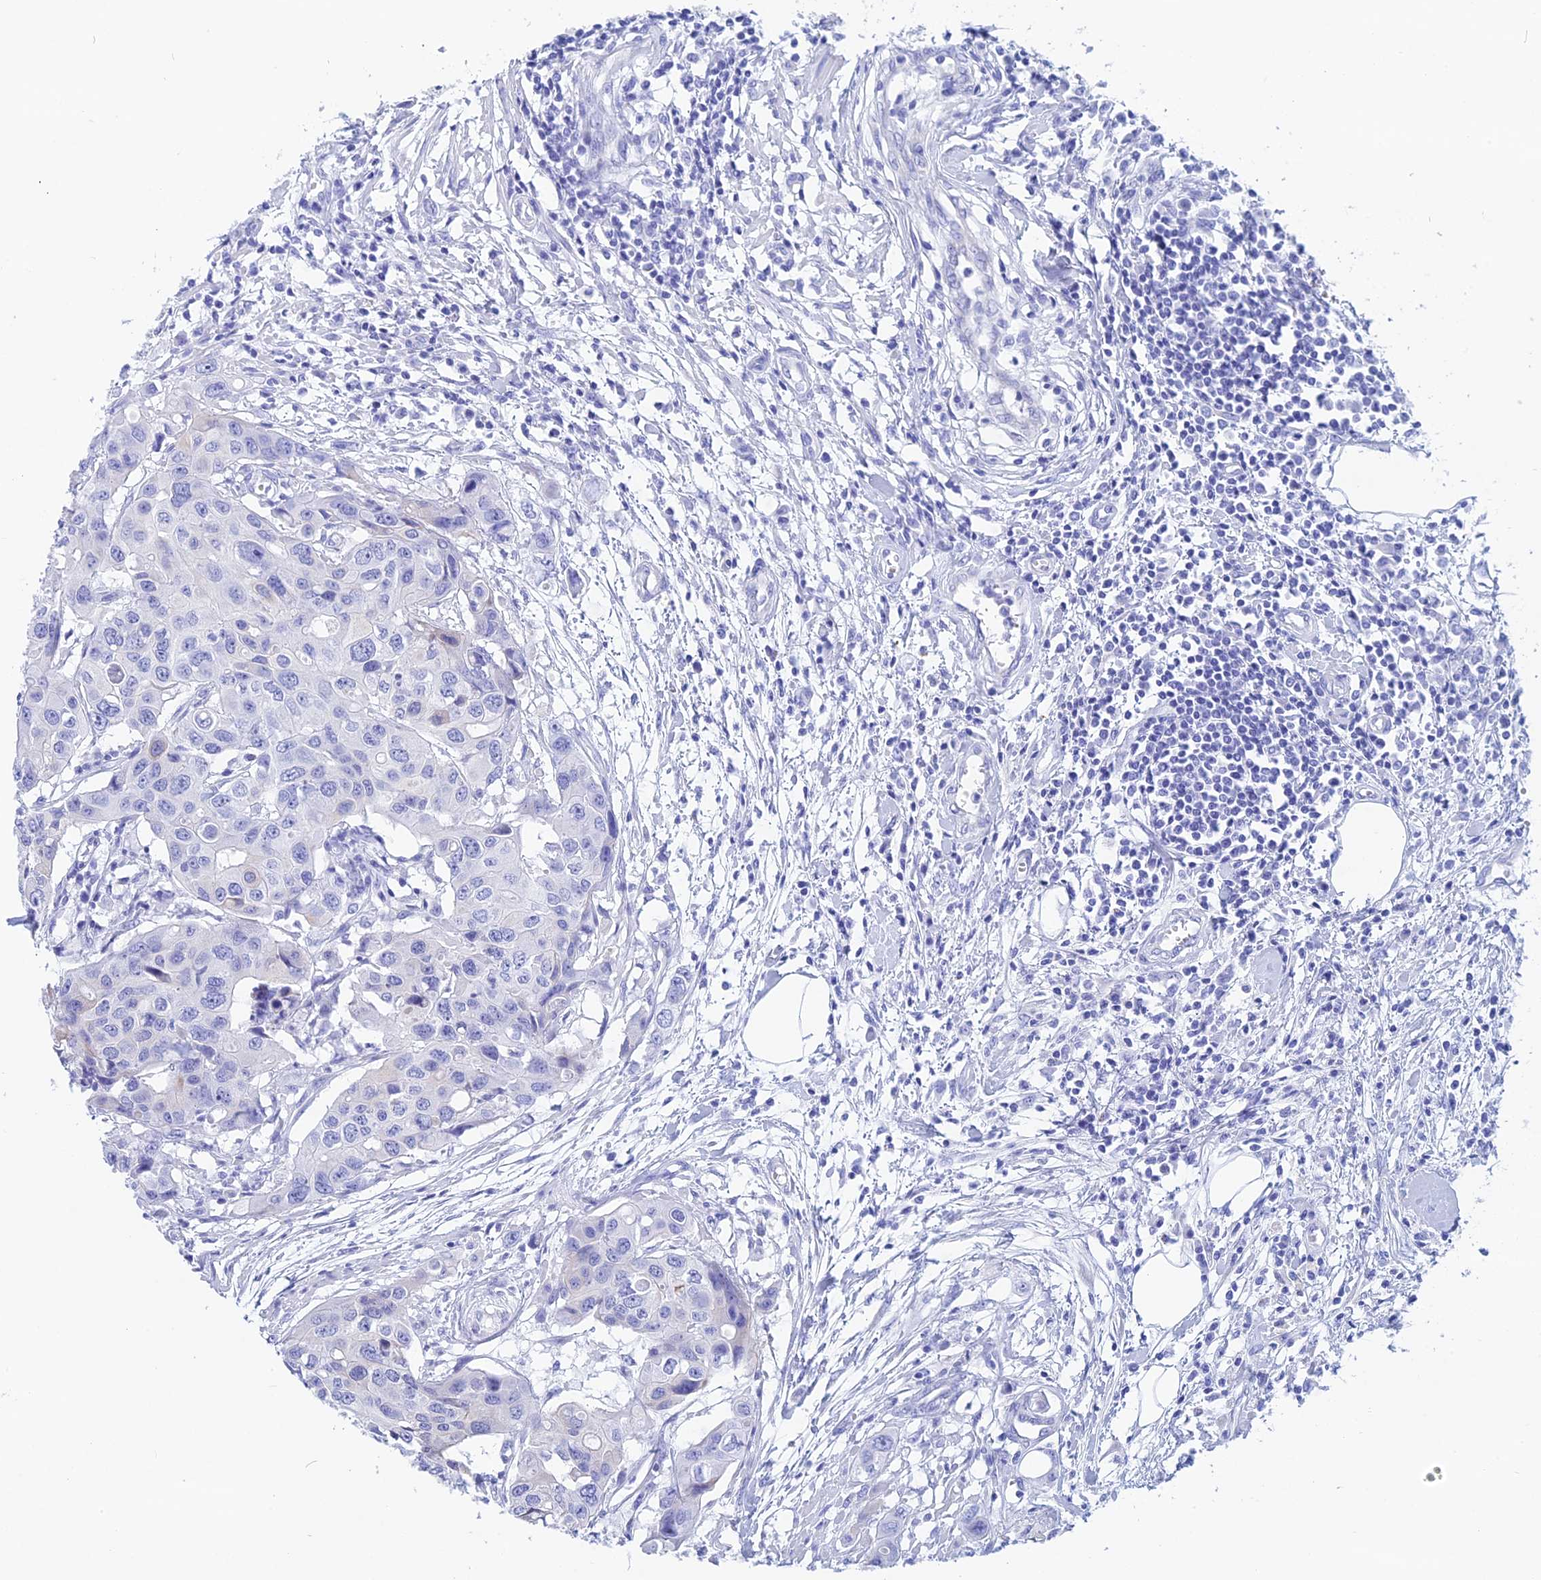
{"staining": {"intensity": "negative", "quantity": "none", "location": "none"}, "tissue": "colorectal cancer", "cell_type": "Tumor cells", "image_type": "cancer", "snomed": [{"axis": "morphology", "description": "Adenocarcinoma, NOS"}, {"axis": "topography", "description": "Colon"}], "caption": "Tumor cells show no significant protein expression in colorectal cancer.", "gene": "TEX101", "patient": {"sex": "male", "age": 77}}